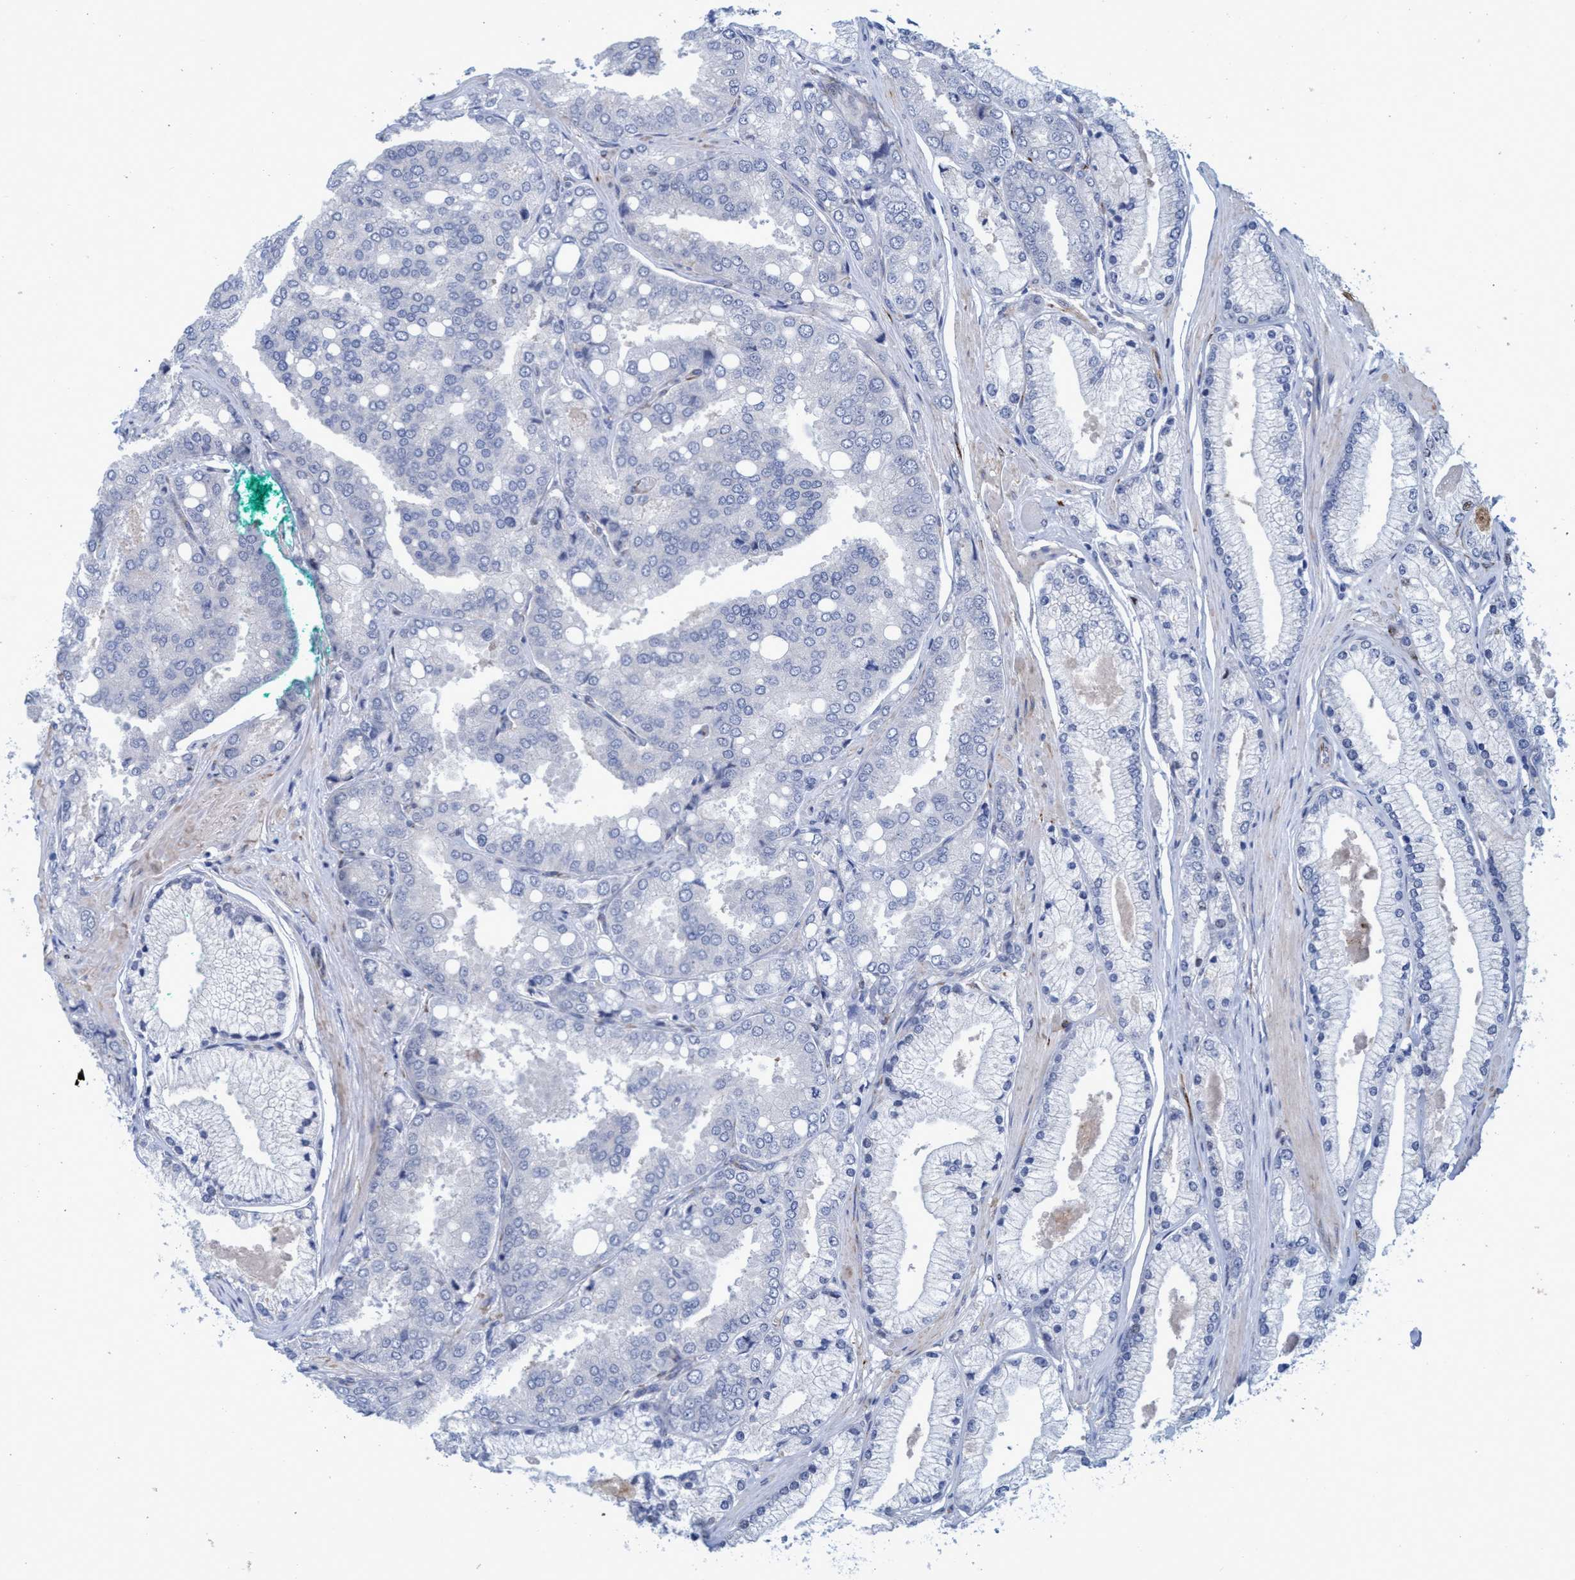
{"staining": {"intensity": "negative", "quantity": "none", "location": "none"}, "tissue": "prostate cancer", "cell_type": "Tumor cells", "image_type": "cancer", "snomed": [{"axis": "morphology", "description": "Adenocarcinoma, High grade"}, {"axis": "topography", "description": "Prostate"}], "caption": "Tumor cells are negative for brown protein staining in prostate cancer (adenocarcinoma (high-grade)). The staining is performed using DAB (3,3'-diaminobenzidine) brown chromogen with nuclei counter-stained in using hematoxylin.", "gene": "SLC43A2", "patient": {"sex": "male", "age": 50}}